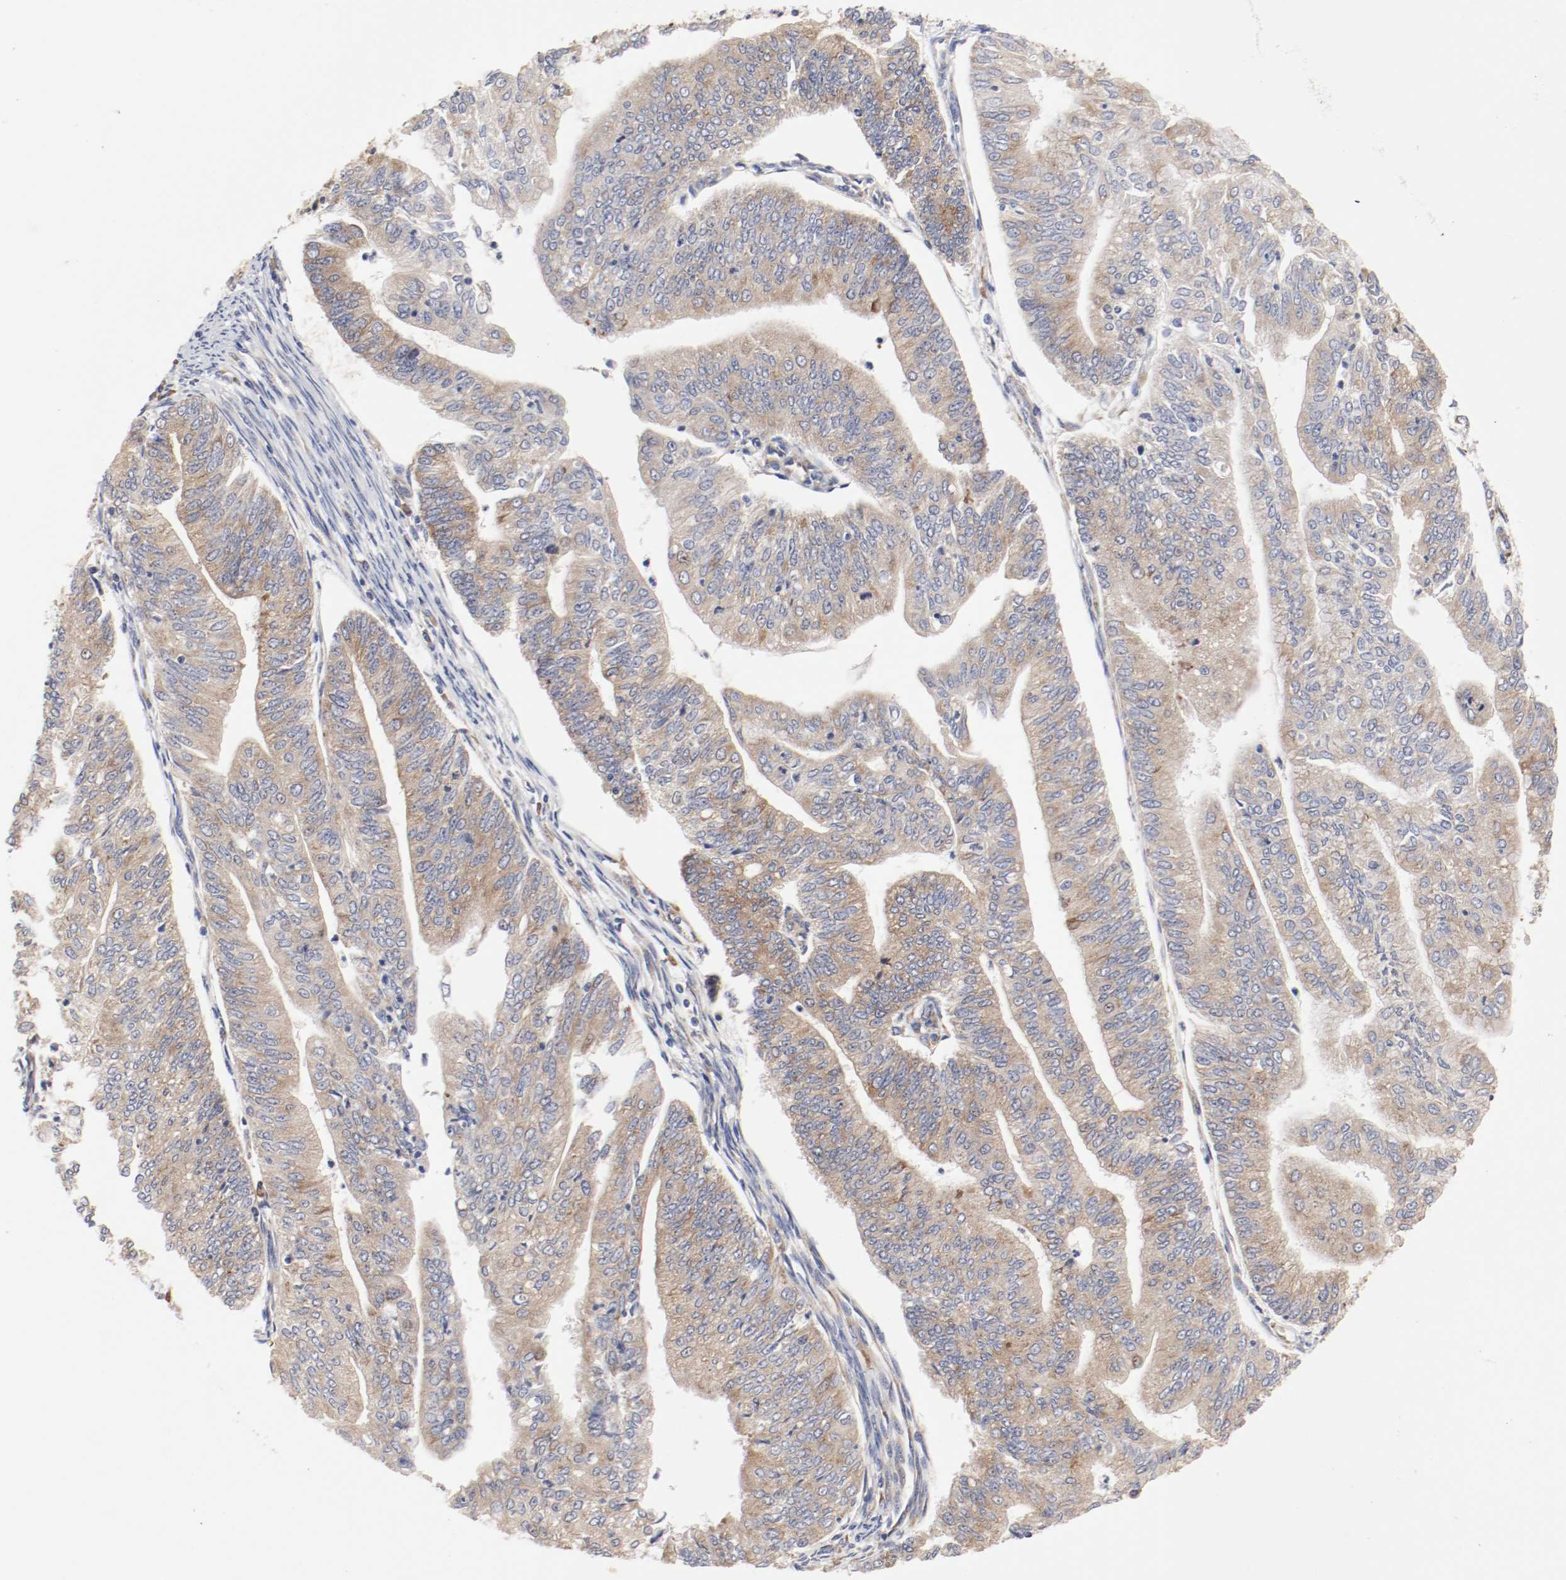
{"staining": {"intensity": "weak", "quantity": ">75%", "location": "cytoplasmic/membranous"}, "tissue": "endometrial cancer", "cell_type": "Tumor cells", "image_type": "cancer", "snomed": [{"axis": "morphology", "description": "Adenocarcinoma, NOS"}, {"axis": "topography", "description": "Endometrium"}], "caption": "This histopathology image exhibits adenocarcinoma (endometrial) stained with immunohistochemistry (IHC) to label a protein in brown. The cytoplasmic/membranous of tumor cells show weak positivity for the protein. Nuclei are counter-stained blue.", "gene": "FKBP3", "patient": {"sex": "female", "age": 59}}